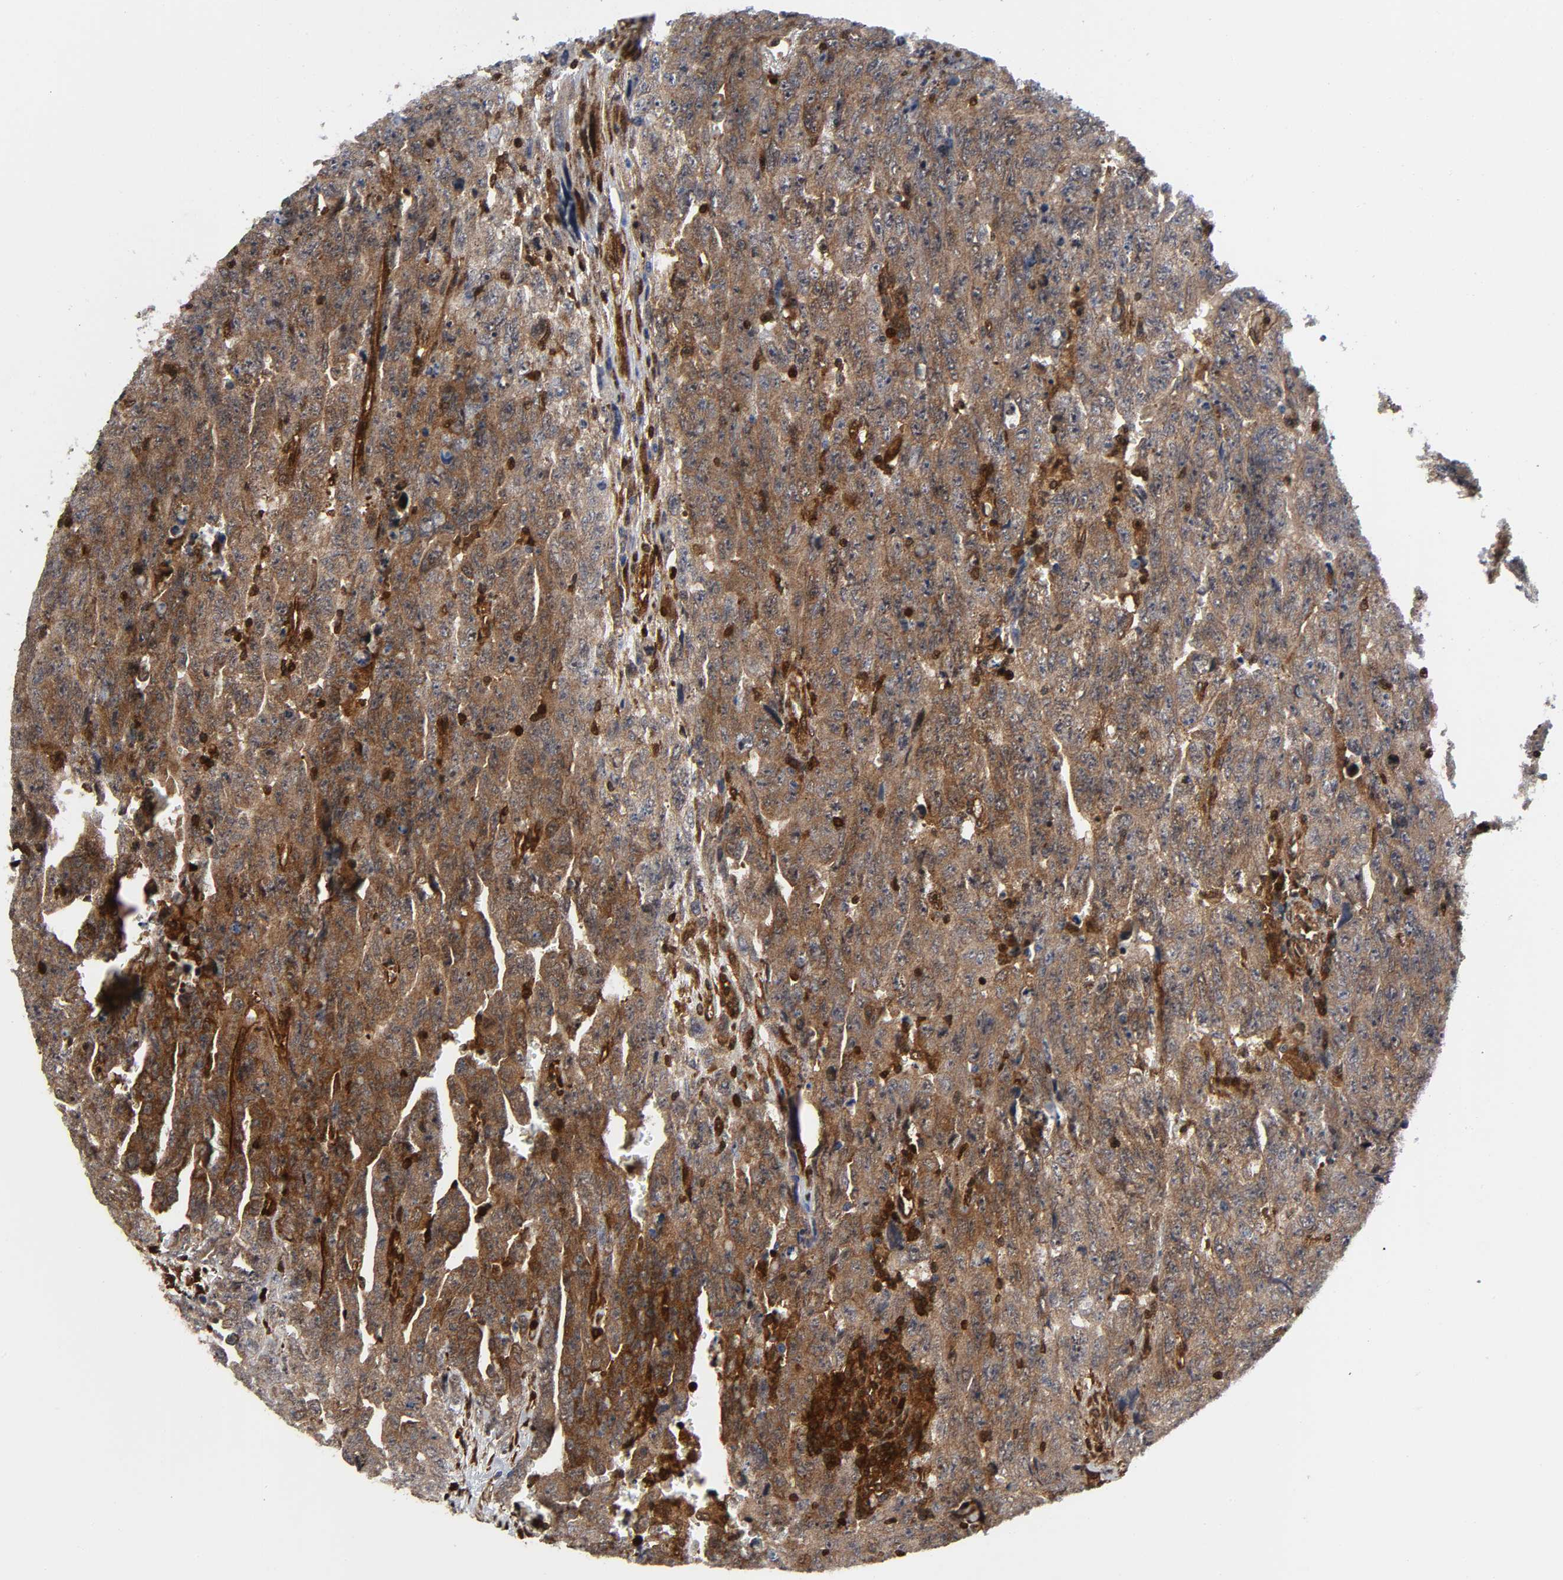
{"staining": {"intensity": "moderate", "quantity": ">75%", "location": "cytoplasmic/membranous"}, "tissue": "testis cancer", "cell_type": "Tumor cells", "image_type": "cancer", "snomed": [{"axis": "morphology", "description": "Carcinoma, Embryonal, NOS"}, {"axis": "topography", "description": "Testis"}], "caption": "Protein expression analysis of testis embryonal carcinoma demonstrates moderate cytoplasmic/membranous positivity in about >75% of tumor cells.", "gene": "MAPK1", "patient": {"sex": "male", "age": 28}}